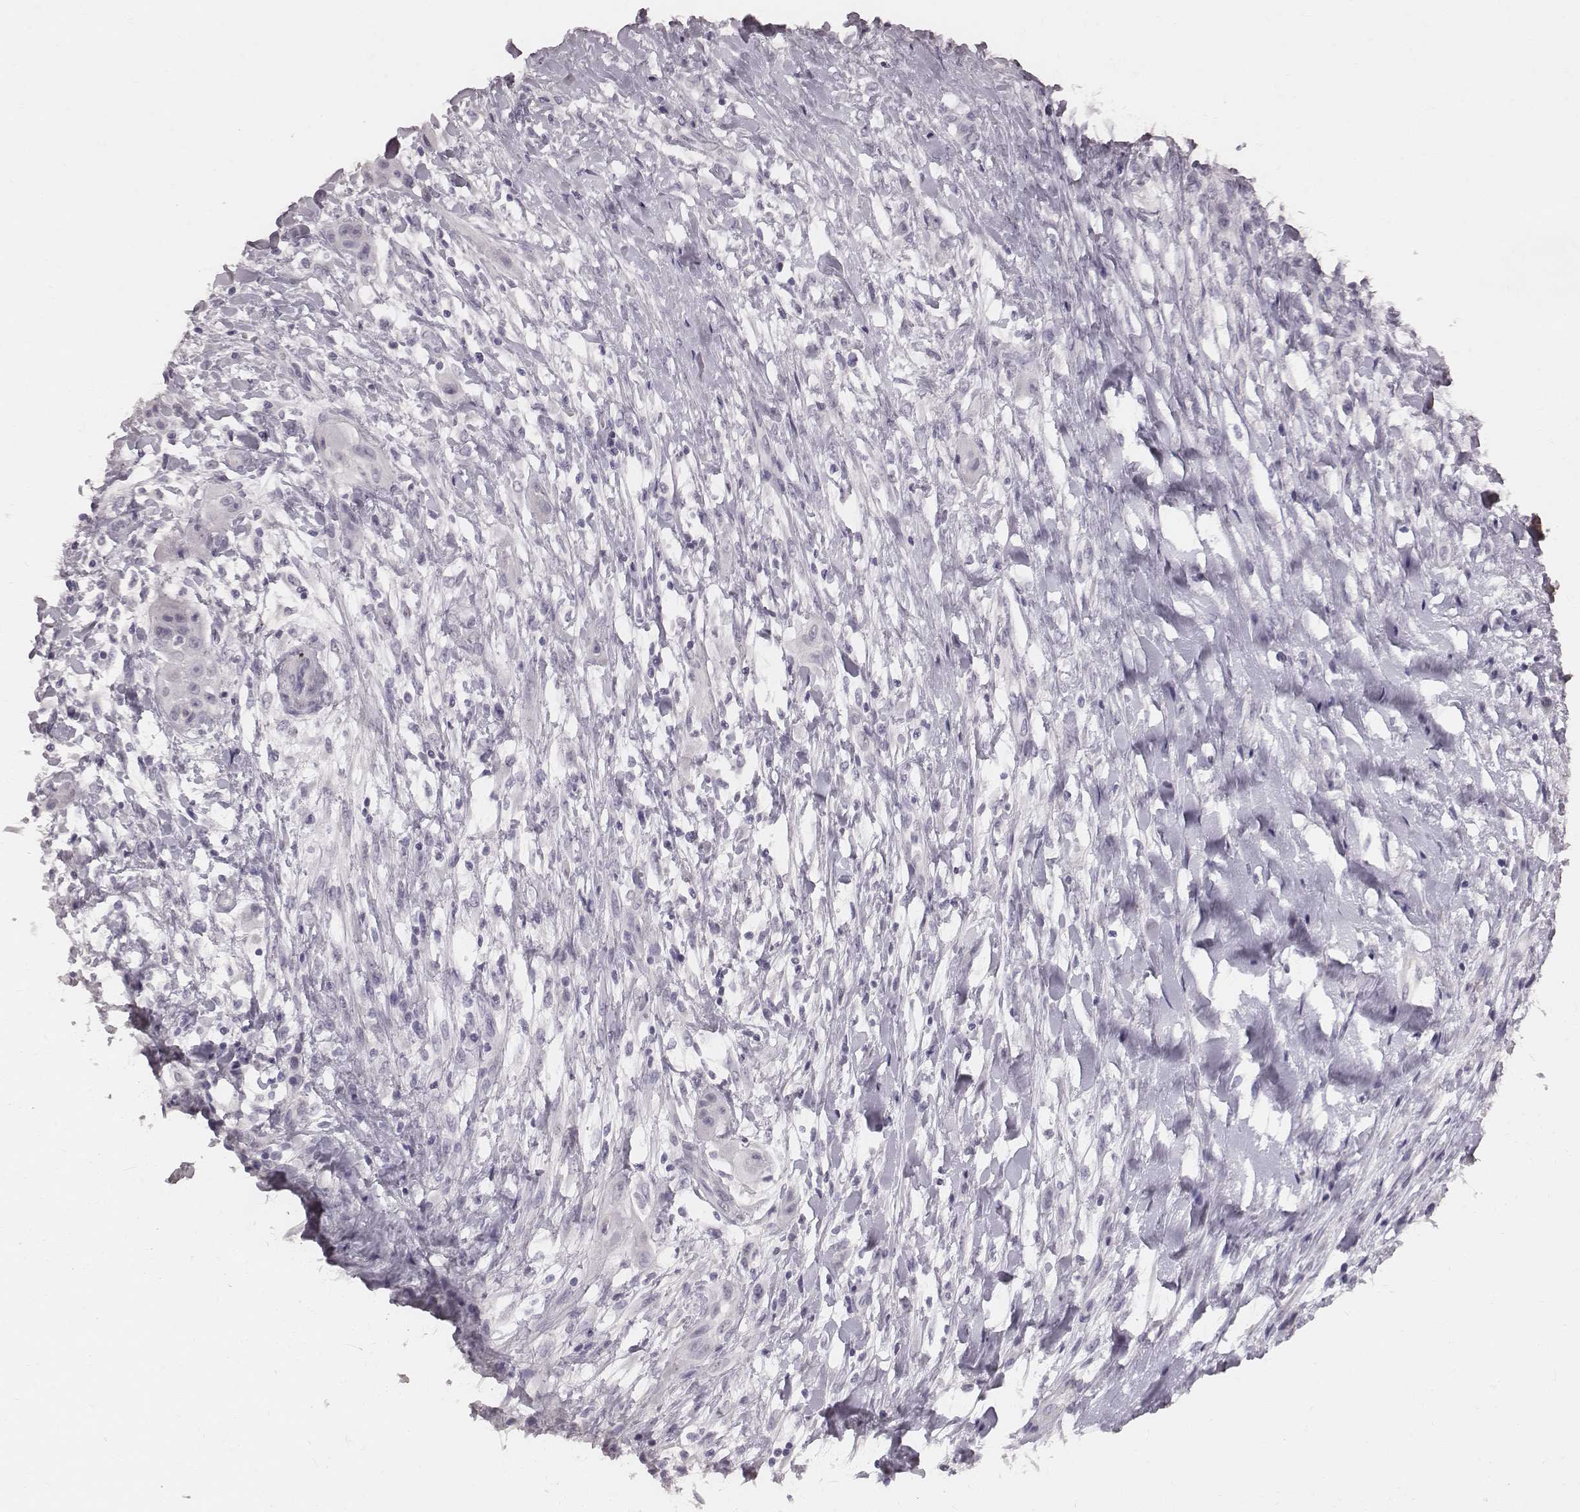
{"staining": {"intensity": "negative", "quantity": "none", "location": "none"}, "tissue": "skin cancer", "cell_type": "Tumor cells", "image_type": "cancer", "snomed": [{"axis": "morphology", "description": "Squamous cell carcinoma, NOS"}, {"axis": "topography", "description": "Skin"}], "caption": "Tumor cells show no significant protein expression in skin cancer (squamous cell carcinoma). (DAB IHC with hematoxylin counter stain).", "gene": "CFTR", "patient": {"sex": "male", "age": 62}}